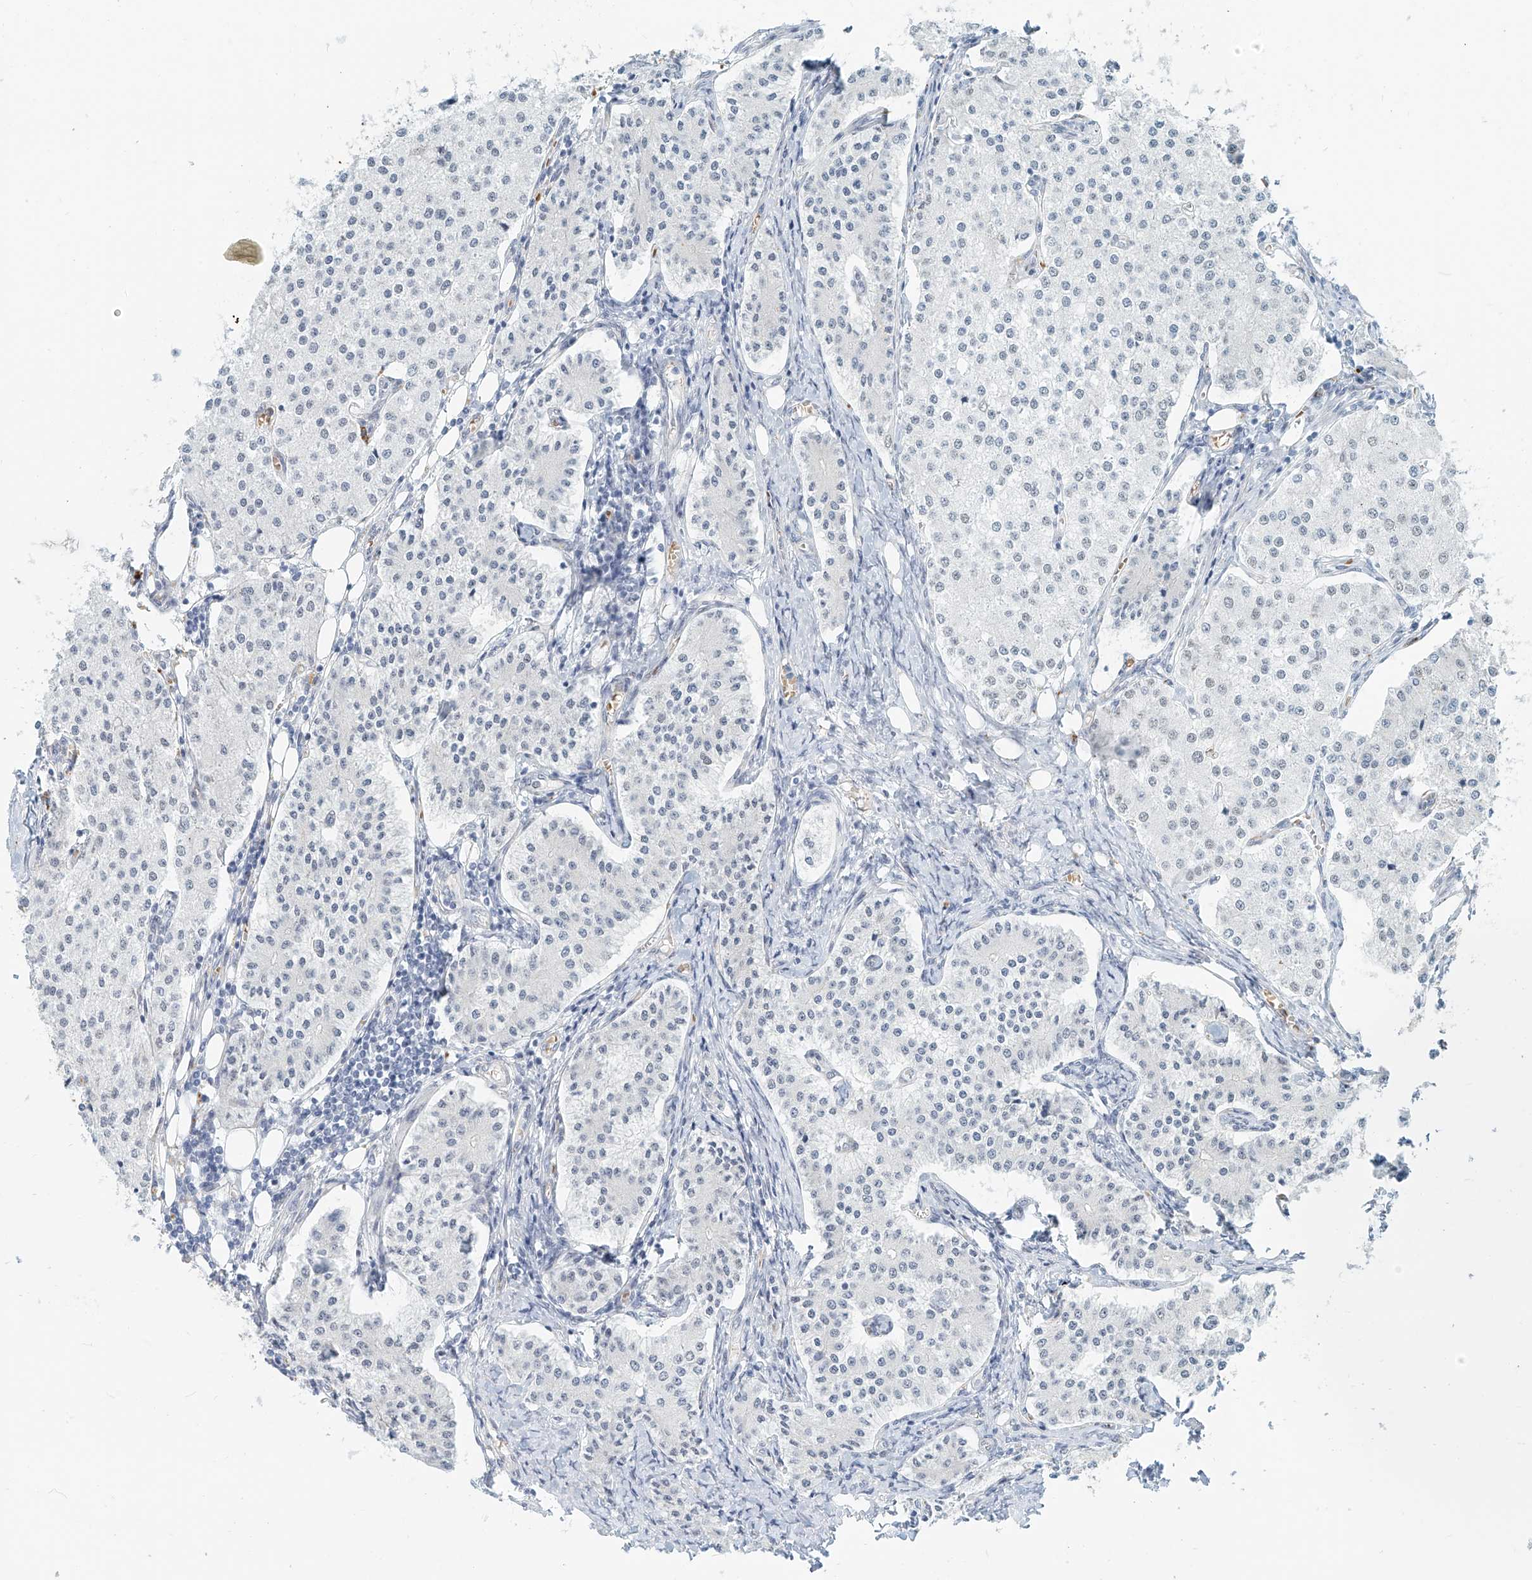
{"staining": {"intensity": "weak", "quantity": "<25%", "location": "nuclear"}, "tissue": "carcinoid", "cell_type": "Tumor cells", "image_type": "cancer", "snomed": [{"axis": "morphology", "description": "Carcinoid, malignant, NOS"}, {"axis": "topography", "description": "Colon"}], "caption": "An immunohistochemistry micrograph of carcinoid (malignant) is shown. There is no staining in tumor cells of carcinoid (malignant).", "gene": "SASH1", "patient": {"sex": "female", "age": 52}}